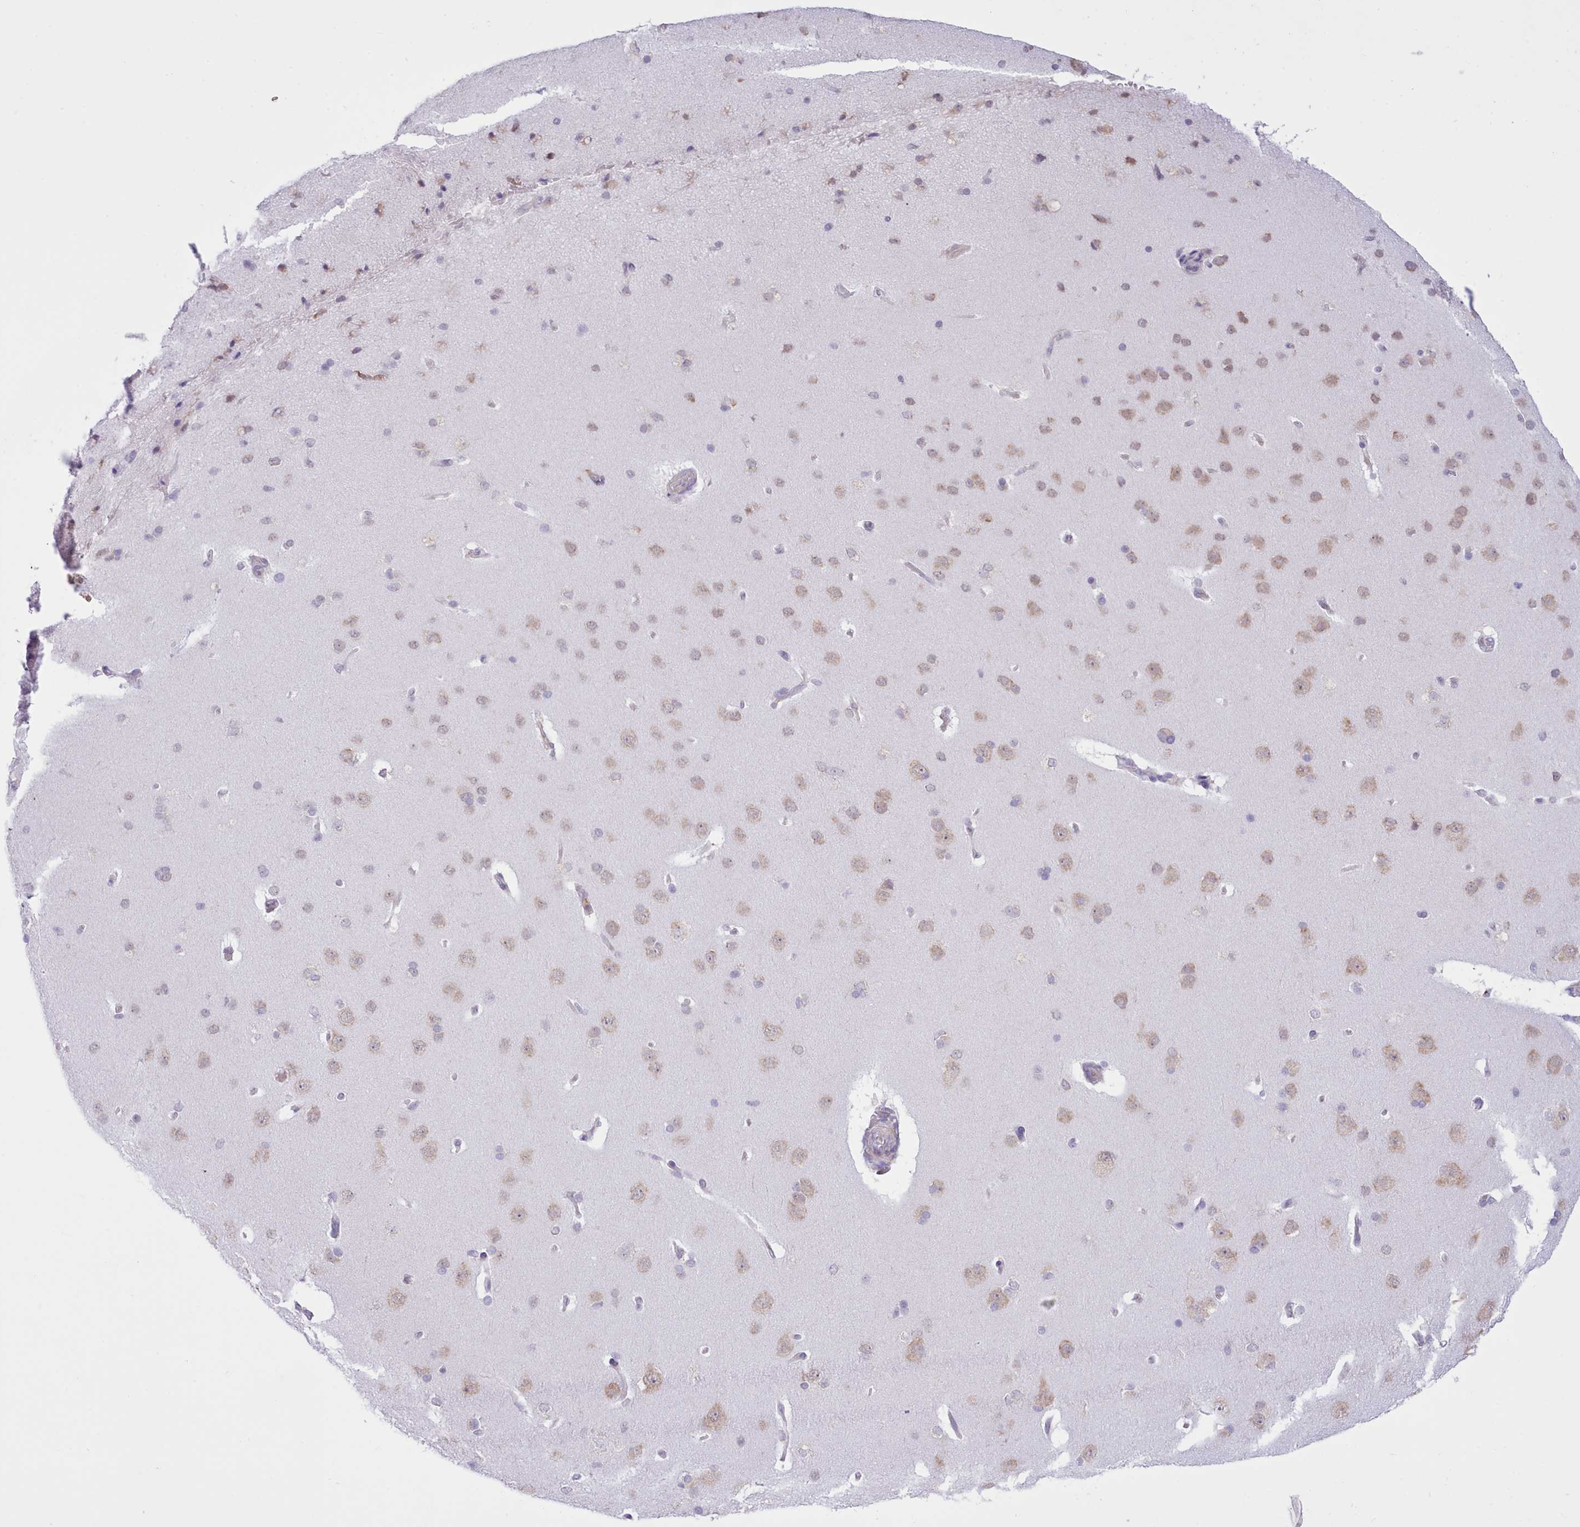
{"staining": {"intensity": "negative", "quantity": "none", "location": "none"}, "tissue": "cerebral cortex", "cell_type": "Endothelial cells", "image_type": "normal", "snomed": [{"axis": "morphology", "description": "Normal tissue, NOS"}, {"axis": "topography", "description": "Cerebral cortex"}], "caption": "An IHC photomicrograph of unremarkable cerebral cortex is shown. There is no staining in endothelial cells of cerebral cortex. Brightfield microscopy of IHC stained with DAB (3,3'-diaminobenzidine) (brown) and hematoxylin (blue), captured at high magnification.", "gene": "SEC61B", "patient": {"sex": "male", "age": 62}}